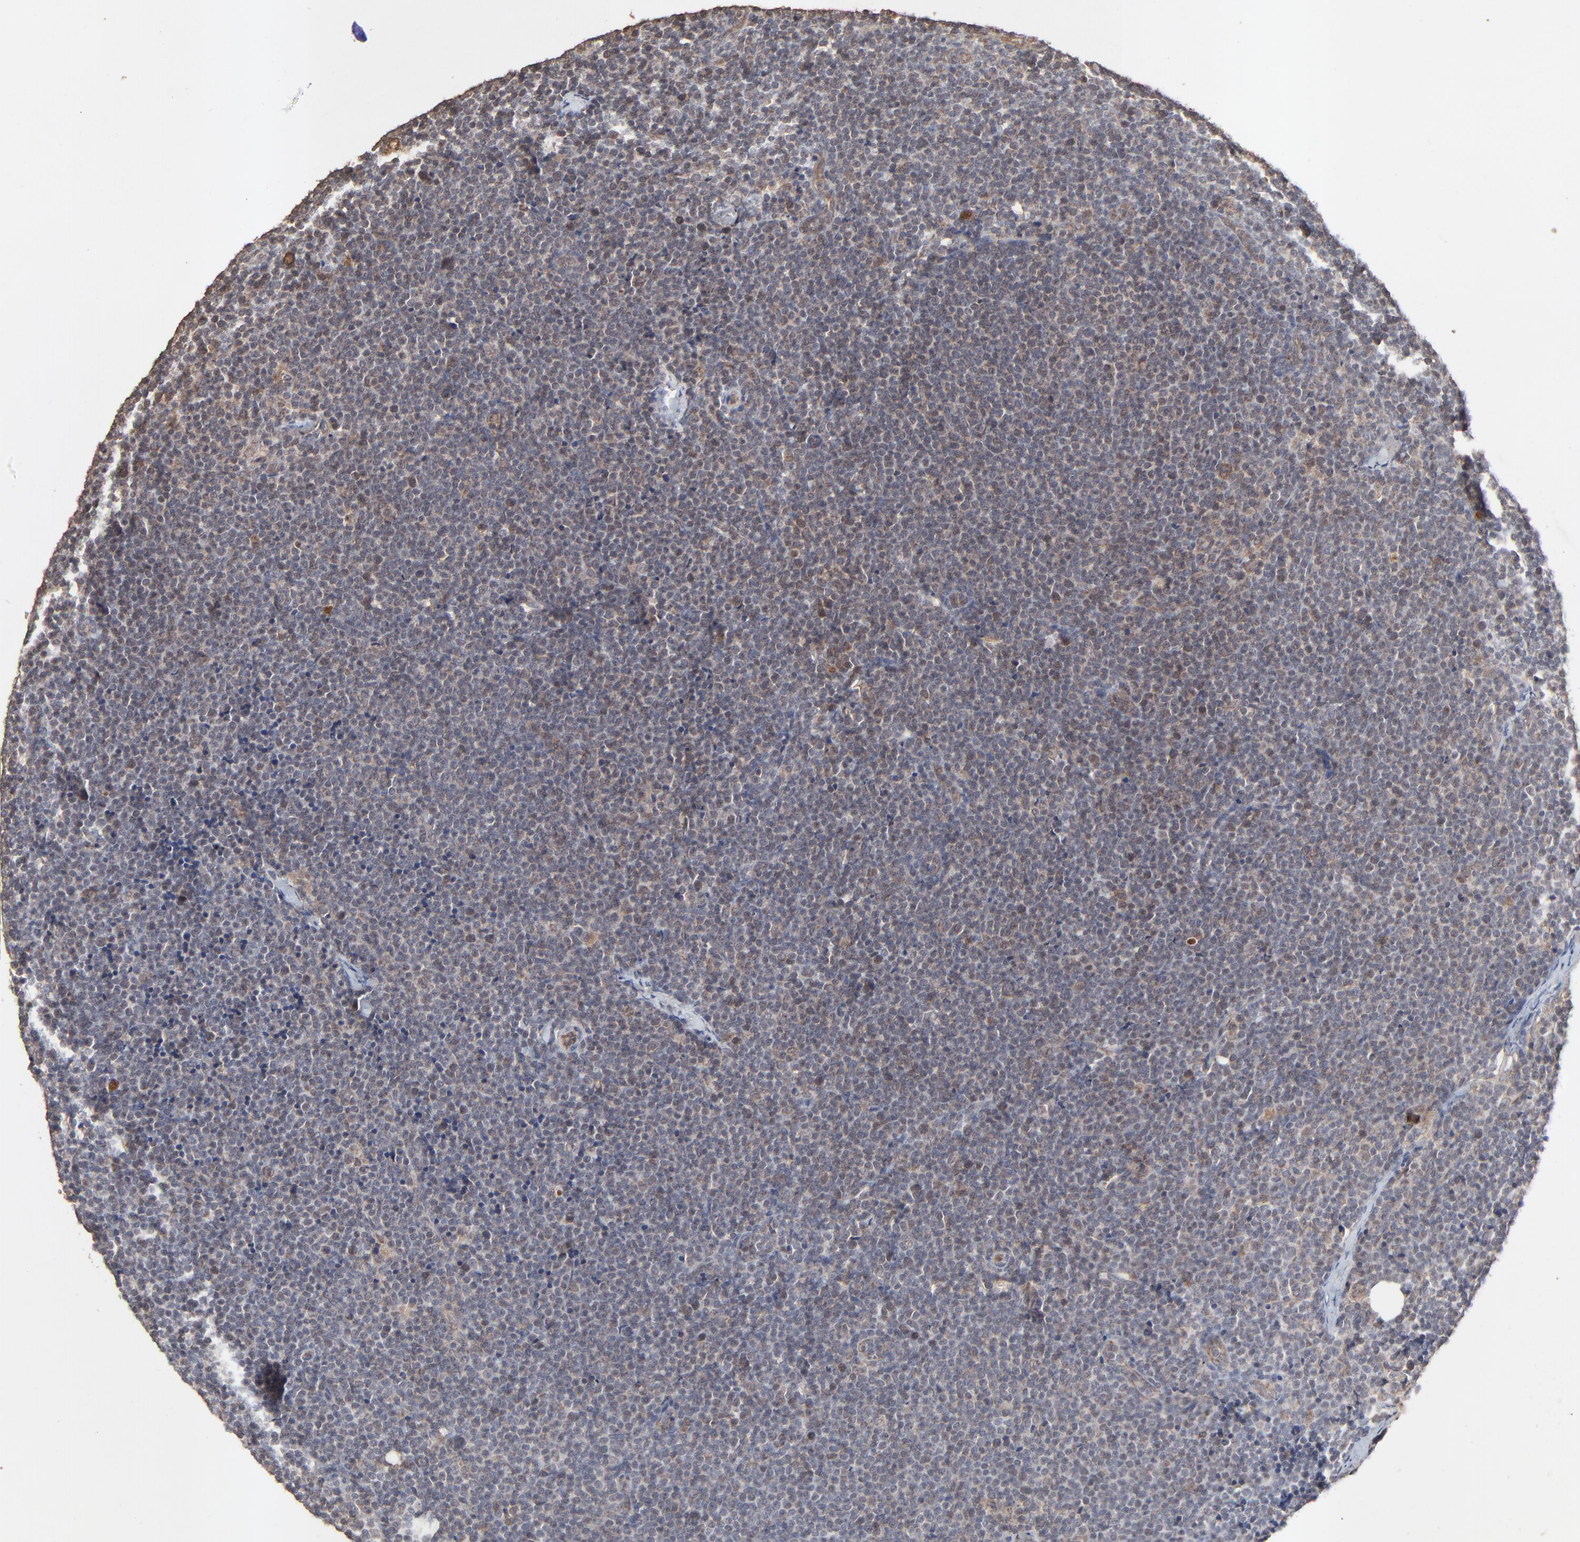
{"staining": {"intensity": "moderate", "quantity": "<25%", "location": "cytoplasmic/membranous"}, "tissue": "lymphoma", "cell_type": "Tumor cells", "image_type": "cancer", "snomed": [{"axis": "morphology", "description": "Malignant lymphoma, non-Hodgkin's type, High grade"}, {"axis": "topography", "description": "Lymph node"}], "caption": "High-grade malignant lymphoma, non-Hodgkin's type tissue demonstrates moderate cytoplasmic/membranous expression in approximately <25% of tumor cells, visualized by immunohistochemistry.", "gene": "FAM227A", "patient": {"sex": "female", "age": 58}}